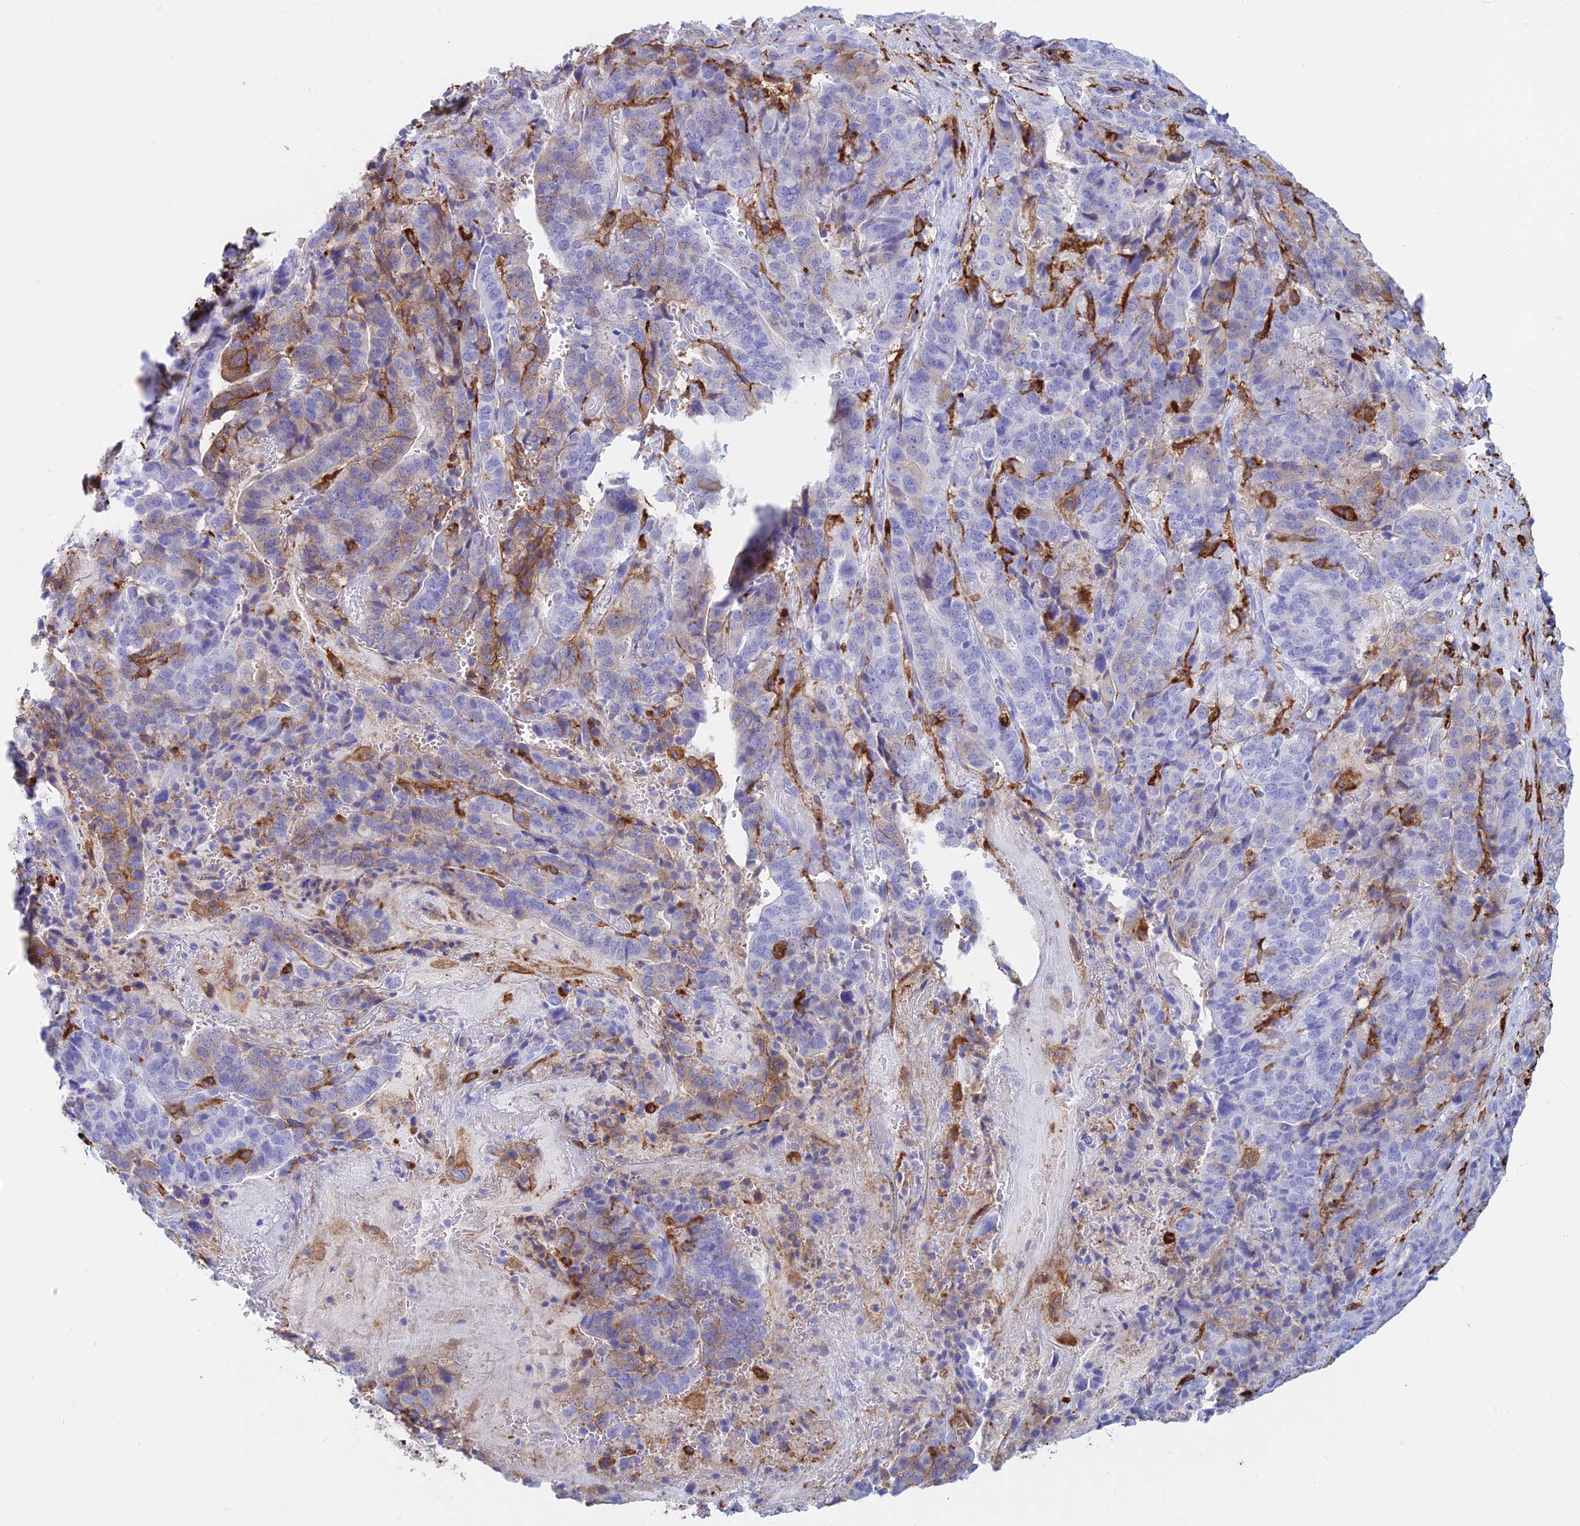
{"staining": {"intensity": "moderate", "quantity": "<25%", "location": "cytoplasmic/membranous"}, "tissue": "stomach cancer", "cell_type": "Tumor cells", "image_type": "cancer", "snomed": [{"axis": "morphology", "description": "Adenocarcinoma, NOS"}, {"axis": "topography", "description": "Stomach"}], "caption": "Immunohistochemical staining of stomach cancer (adenocarcinoma) exhibits moderate cytoplasmic/membranous protein expression in about <25% of tumor cells. (DAB (3,3'-diaminobenzidine) = brown stain, brightfield microscopy at high magnification).", "gene": "HLA-DRB1", "patient": {"sex": "male", "age": 48}}